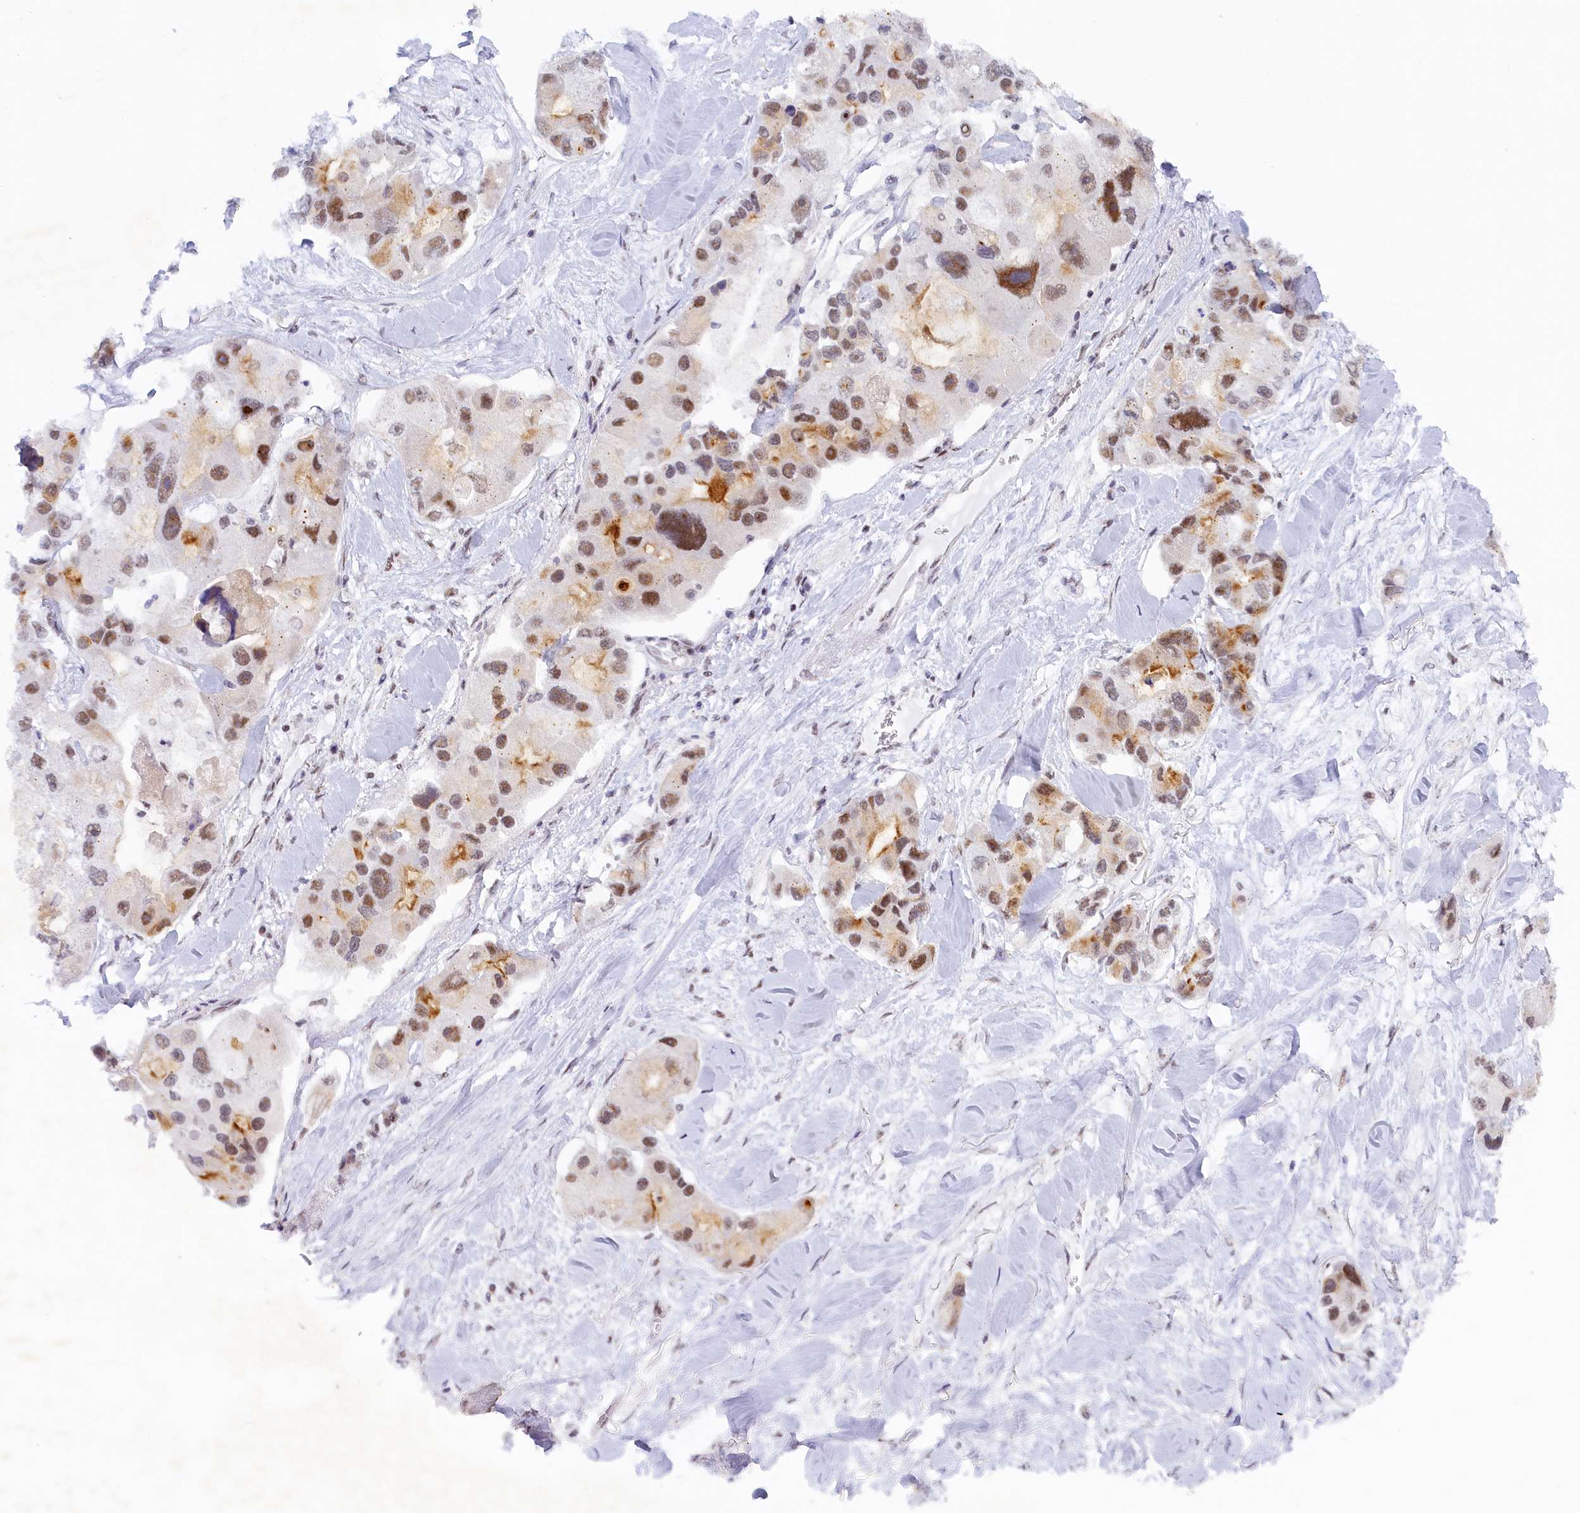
{"staining": {"intensity": "moderate", "quantity": ">75%", "location": "nuclear"}, "tissue": "lung cancer", "cell_type": "Tumor cells", "image_type": "cancer", "snomed": [{"axis": "morphology", "description": "Adenocarcinoma, NOS"}, {"axis": "topography", "description": "Lung"}], "caption": "Human lung cancer (adenocarcinoma) stained with a brown dye displays moderate nuclear positive positivity in approximately >75% of tumor cells.", "gene": "SEC31B", "patient": {"sex": "female", "age": 54}}